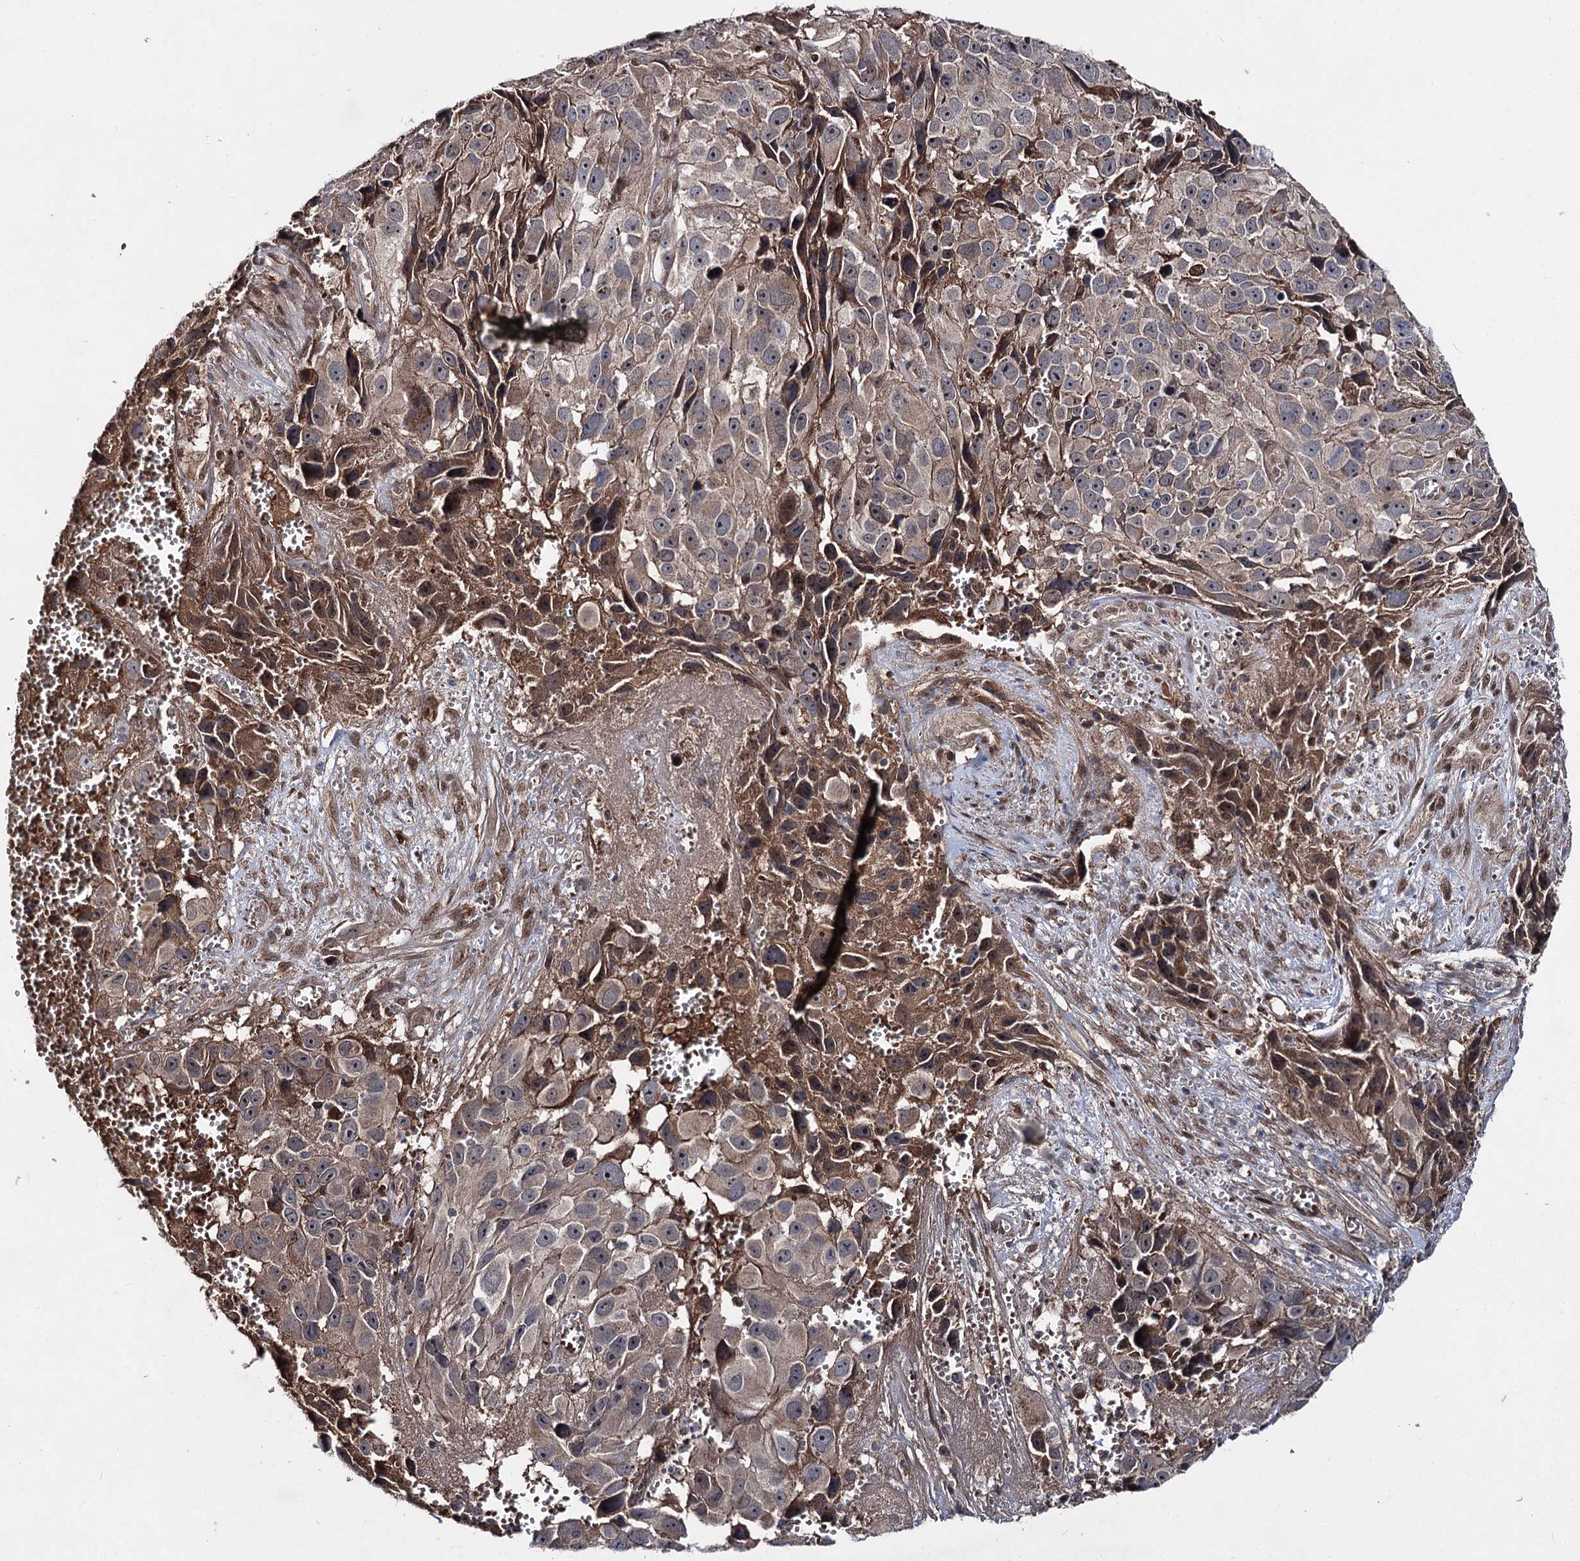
{"staining": {"intensity": "negative", "quantity": "none", "location": "none"}, "tissue": "melanoma", "cell_type": "Tumor cells", "image_type": "cancer", "snomed": [{"axis": "morphology", "description": "Malignant melanoma, NOS"}, {"axis": "topography", "description": "Skin"}], "caption": "This is a photomicrograph of immunohistochemistry (IHC) staining of melanoma, which shows no expression in tumor cells.", "gene": "MSANTD2", "patient": {"sex": "male", "age": 84}}